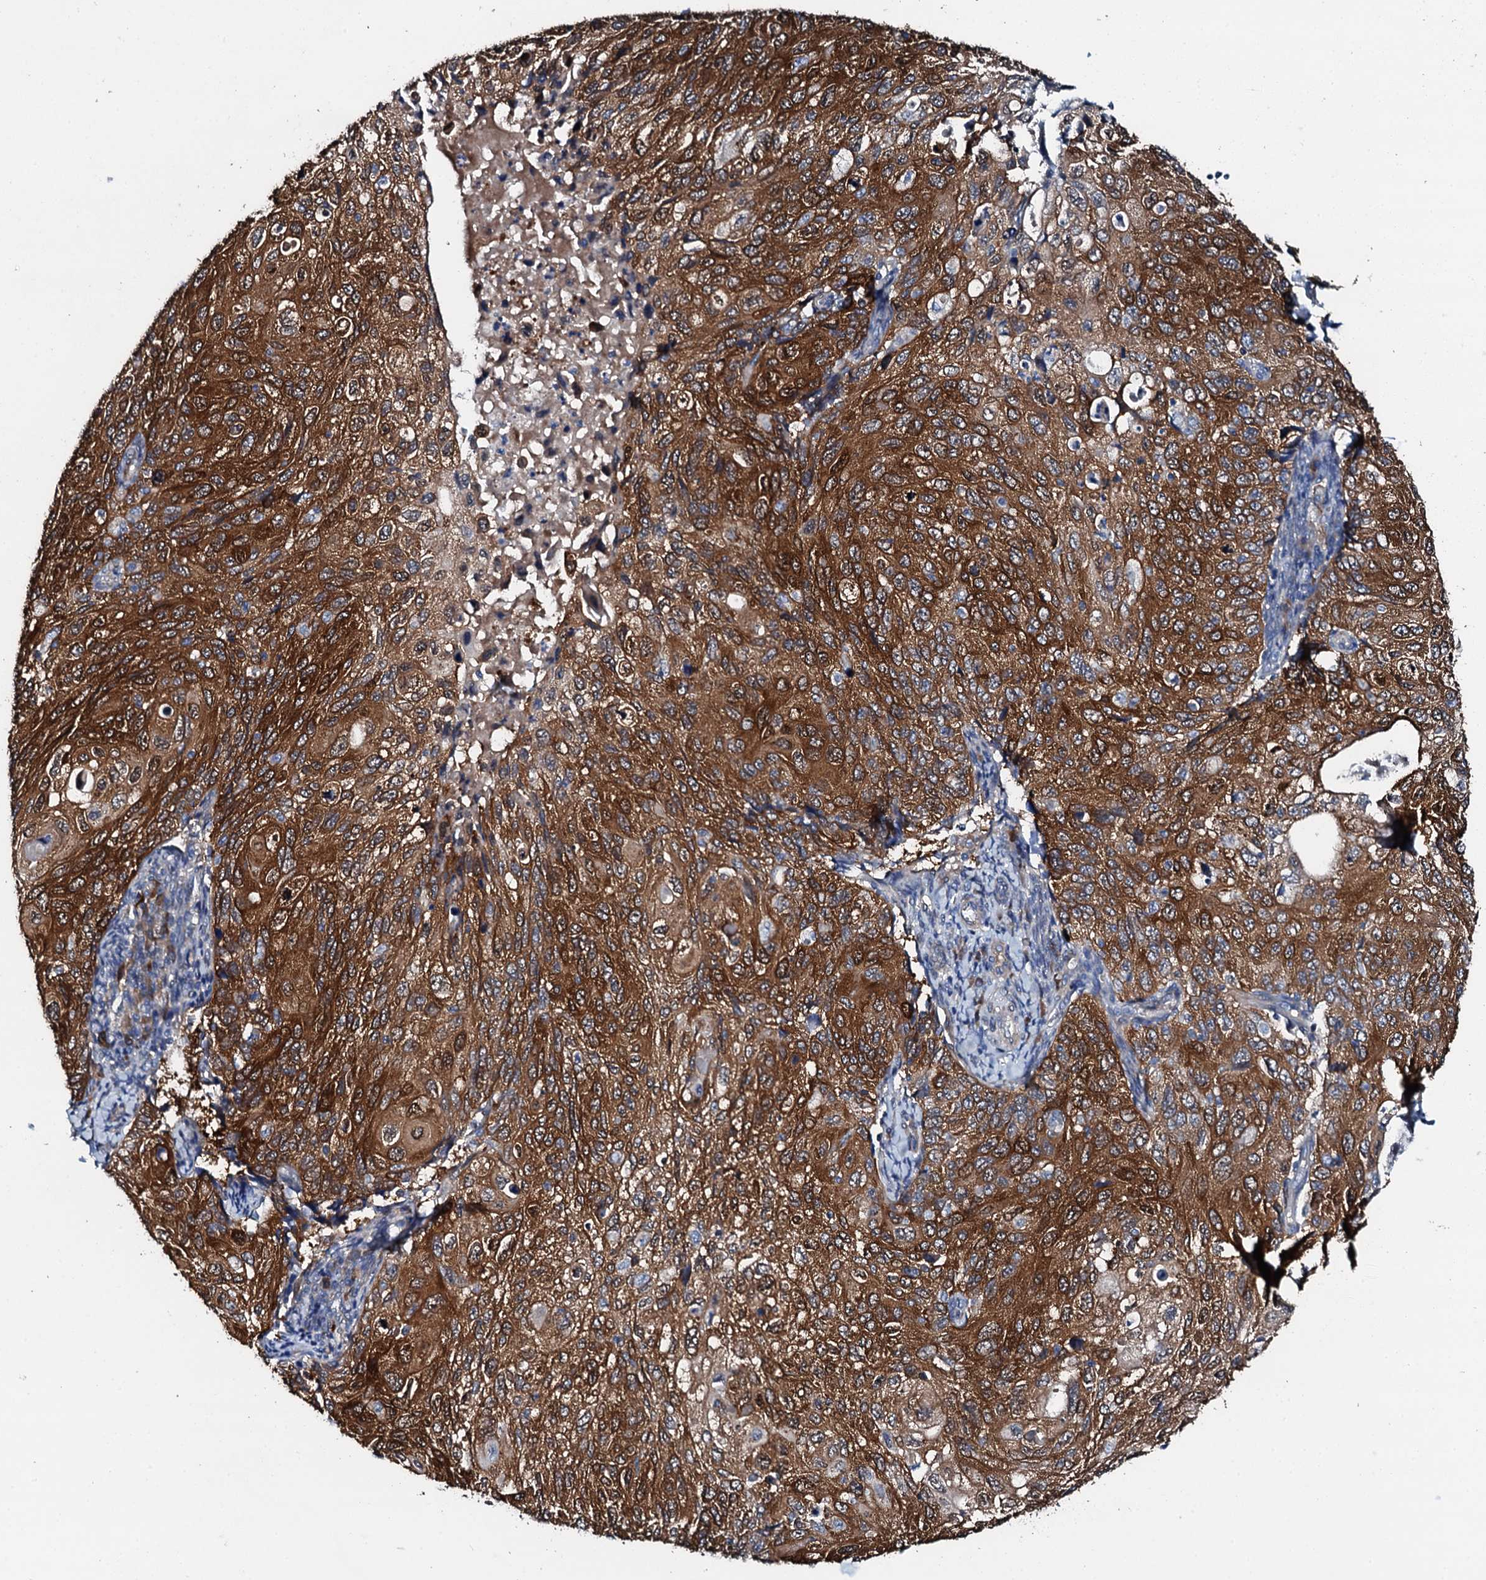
{"staining": {"intensity": "strong", "quantity": ">75%", "location": "cytoplasmic/membranous"}, "tissue": "cervical cancer", "cell_type": "Tumor cells", "image_type": "cancer", "snomed": [{"axis": "morphology", "description": "Squamous cell carcinoma, NOS"}, {"axis": "topography", "description": "Cervix"}], "caption": "Immunohistochemical staining of squamous cell carcinoma (cervical) demonstrates strong cytoplasmic/membranous protein positivity in about >75% of tumor cells.", "gene": "GFOD2", "patient": {"sex": "female", "age": 70}}